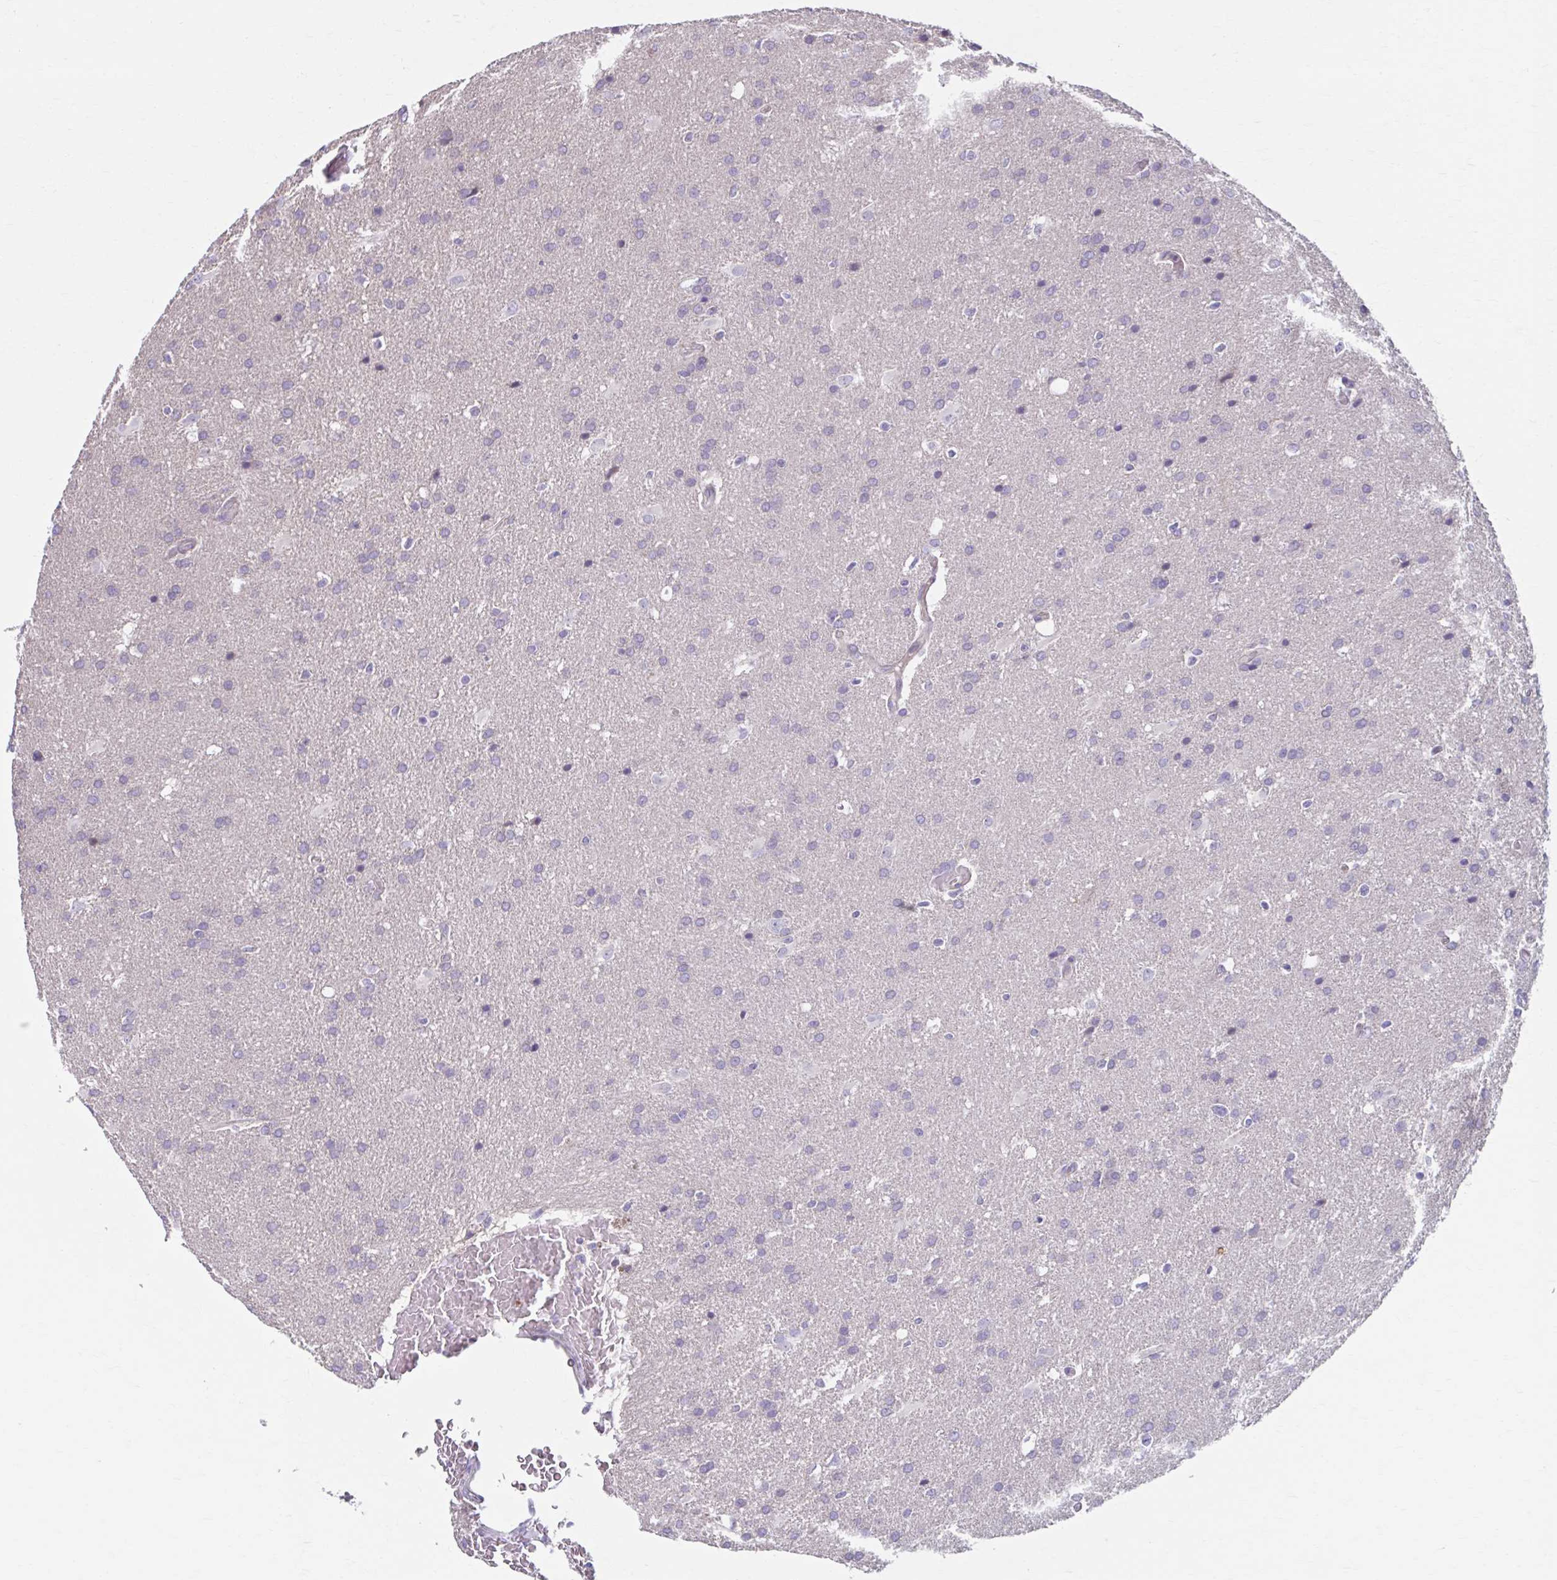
{"staining": {"intensity": "negative", "quantity": "none", "location": "none"}, "tissue": "glioma", "cell_type": "Tumor cells", "image_type": "cancer", "snomed": [{"axis": "morphology", "description": "Glioma, malignant, High grade"}, {"axis": "topography", "description": "Brain"}], "caption": "Immunohistochemical staining of human glioma shows no significant staining in tumor cells.", "gene": "CHST3", "patient": {"sex": "male", "age": 56}}